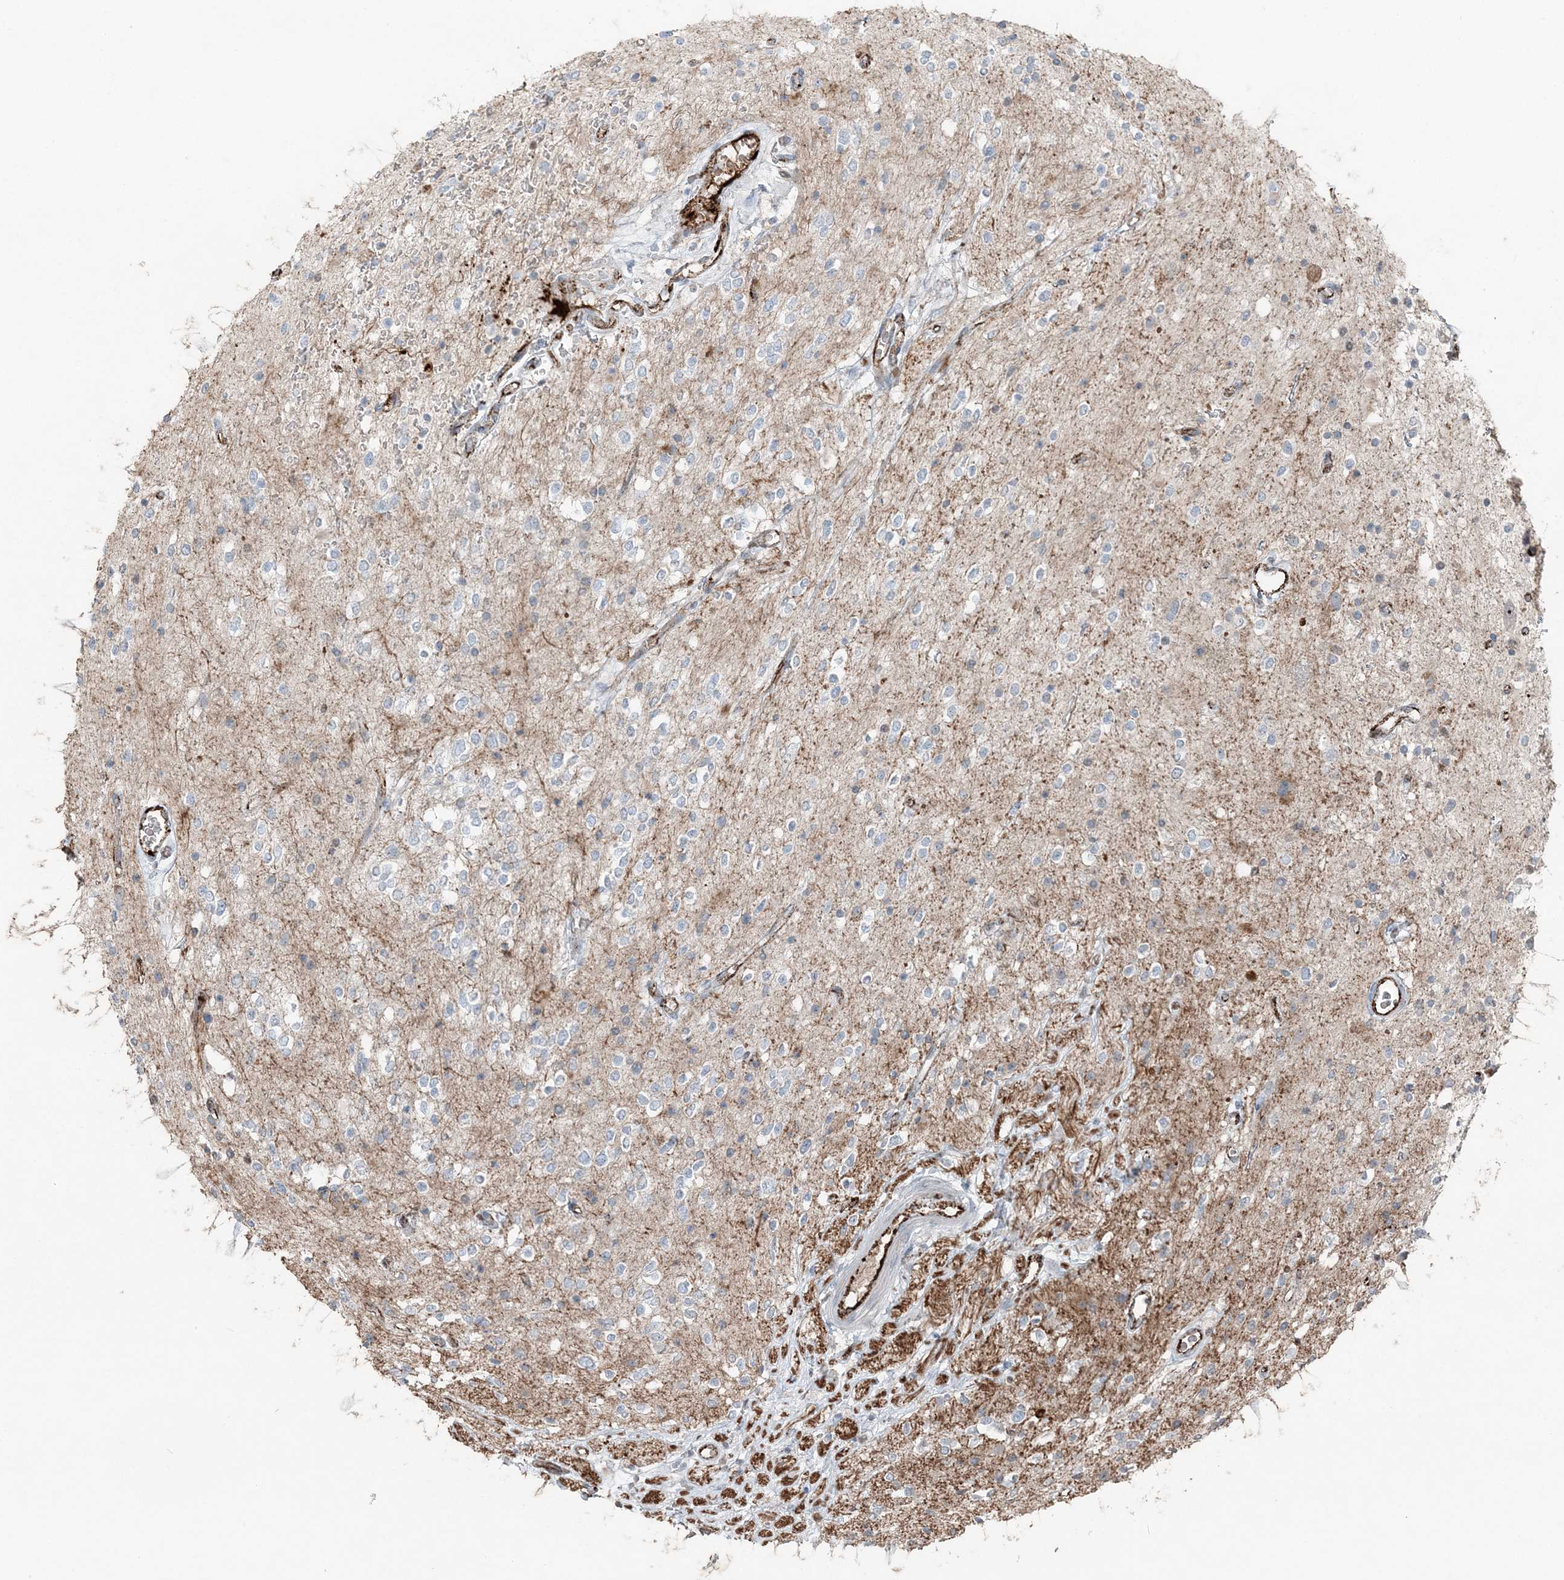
{"staining": {"intensity": "negative", "quantity": "none", "location": "none"}, "tissue": "glioma", "cell_type": "Tumor cells", "image_type": "cancer", "snomed": [{"axis": "morphology", "description": "Glioma, malignant, High grade"}, {"axis": "topography", "description": "Brain"}], "caption": "Immunohistochemistry of malignant glioma (high-grade) shows no staining in tumor cells.", "gene": "ELOVL7", "patient": {"sex": "male", "age": 34}}